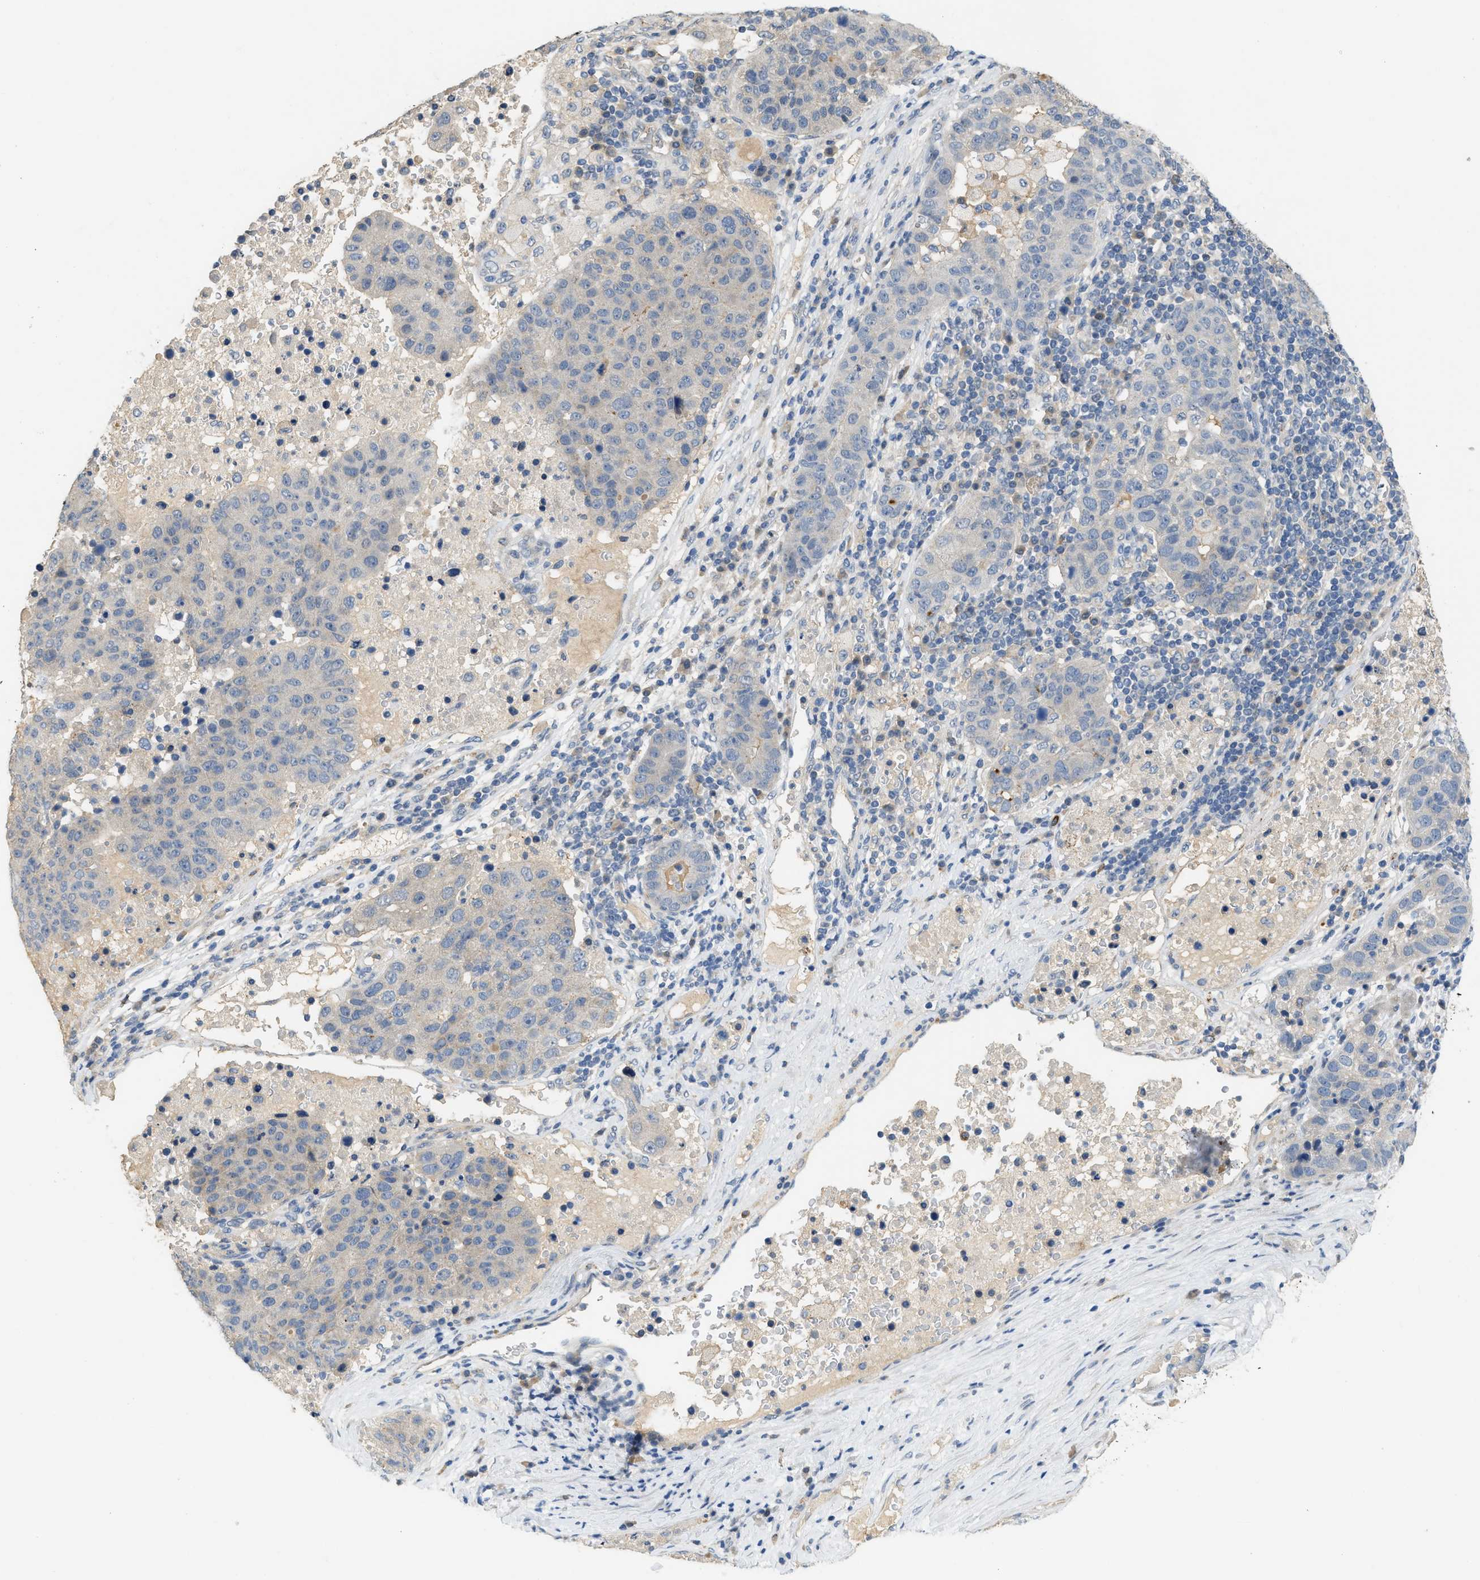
{"staining": {"intensity": "negative", "quantity": "none", "location": "none"}, "tissue": "pancreatic cancer", "cell_type": "Tumor cells", "image_type": "cancer", "snomed": [{"axis": "morphology", "description": "Adenocarcinoma, NOS"}, {"axis": "topography", "description": "Pancreas"}], "caption": "Tumor cells are negative for protein expression in human pancreatic cancer.", "gene": "RHBDF2", "patient": {"sex": "female", "age": 61}}